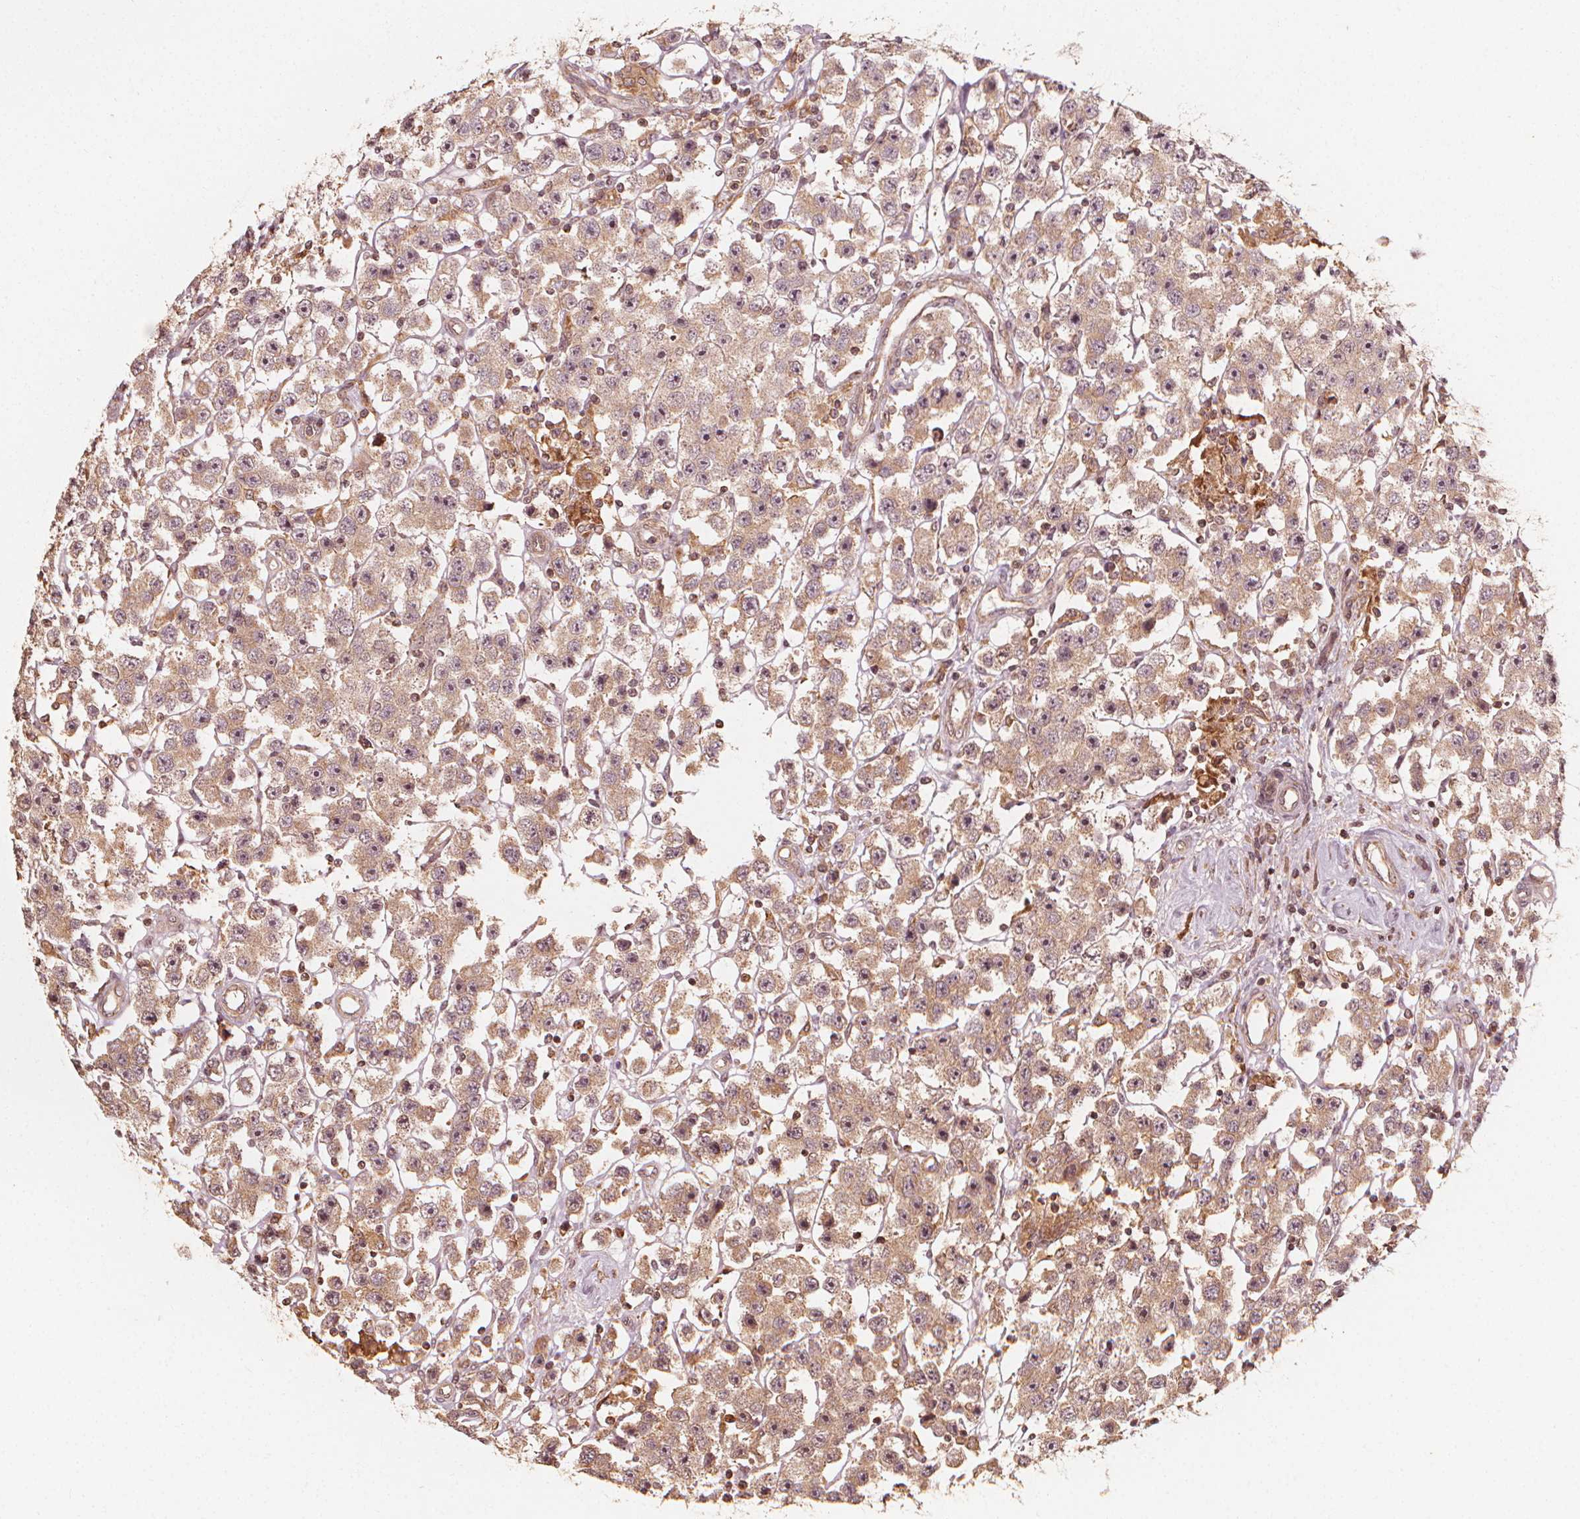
{"staining": {"intensity": "weak", "quantity": ">75%", "location": "cytoplasmic/membranous"}, "tissue": "testis cancer", "cell_type": "Tumor cells", "image_type": "cancer", "snomed": [{"axis": "morphology", "description": "Seminoma, NOS"}, {"axis": "topography", "description": "Testis"}], "caption": "Testis cancer stained with DAB (3,3'-diaminobenzidine) immunohistochemistry (IHC) exhibits low levels of weak cytoplasmic/membranous expression in approximately >75% of tumor cells.", "gene": "NPC1", "patient": {"sex": "male", "age": 45}}